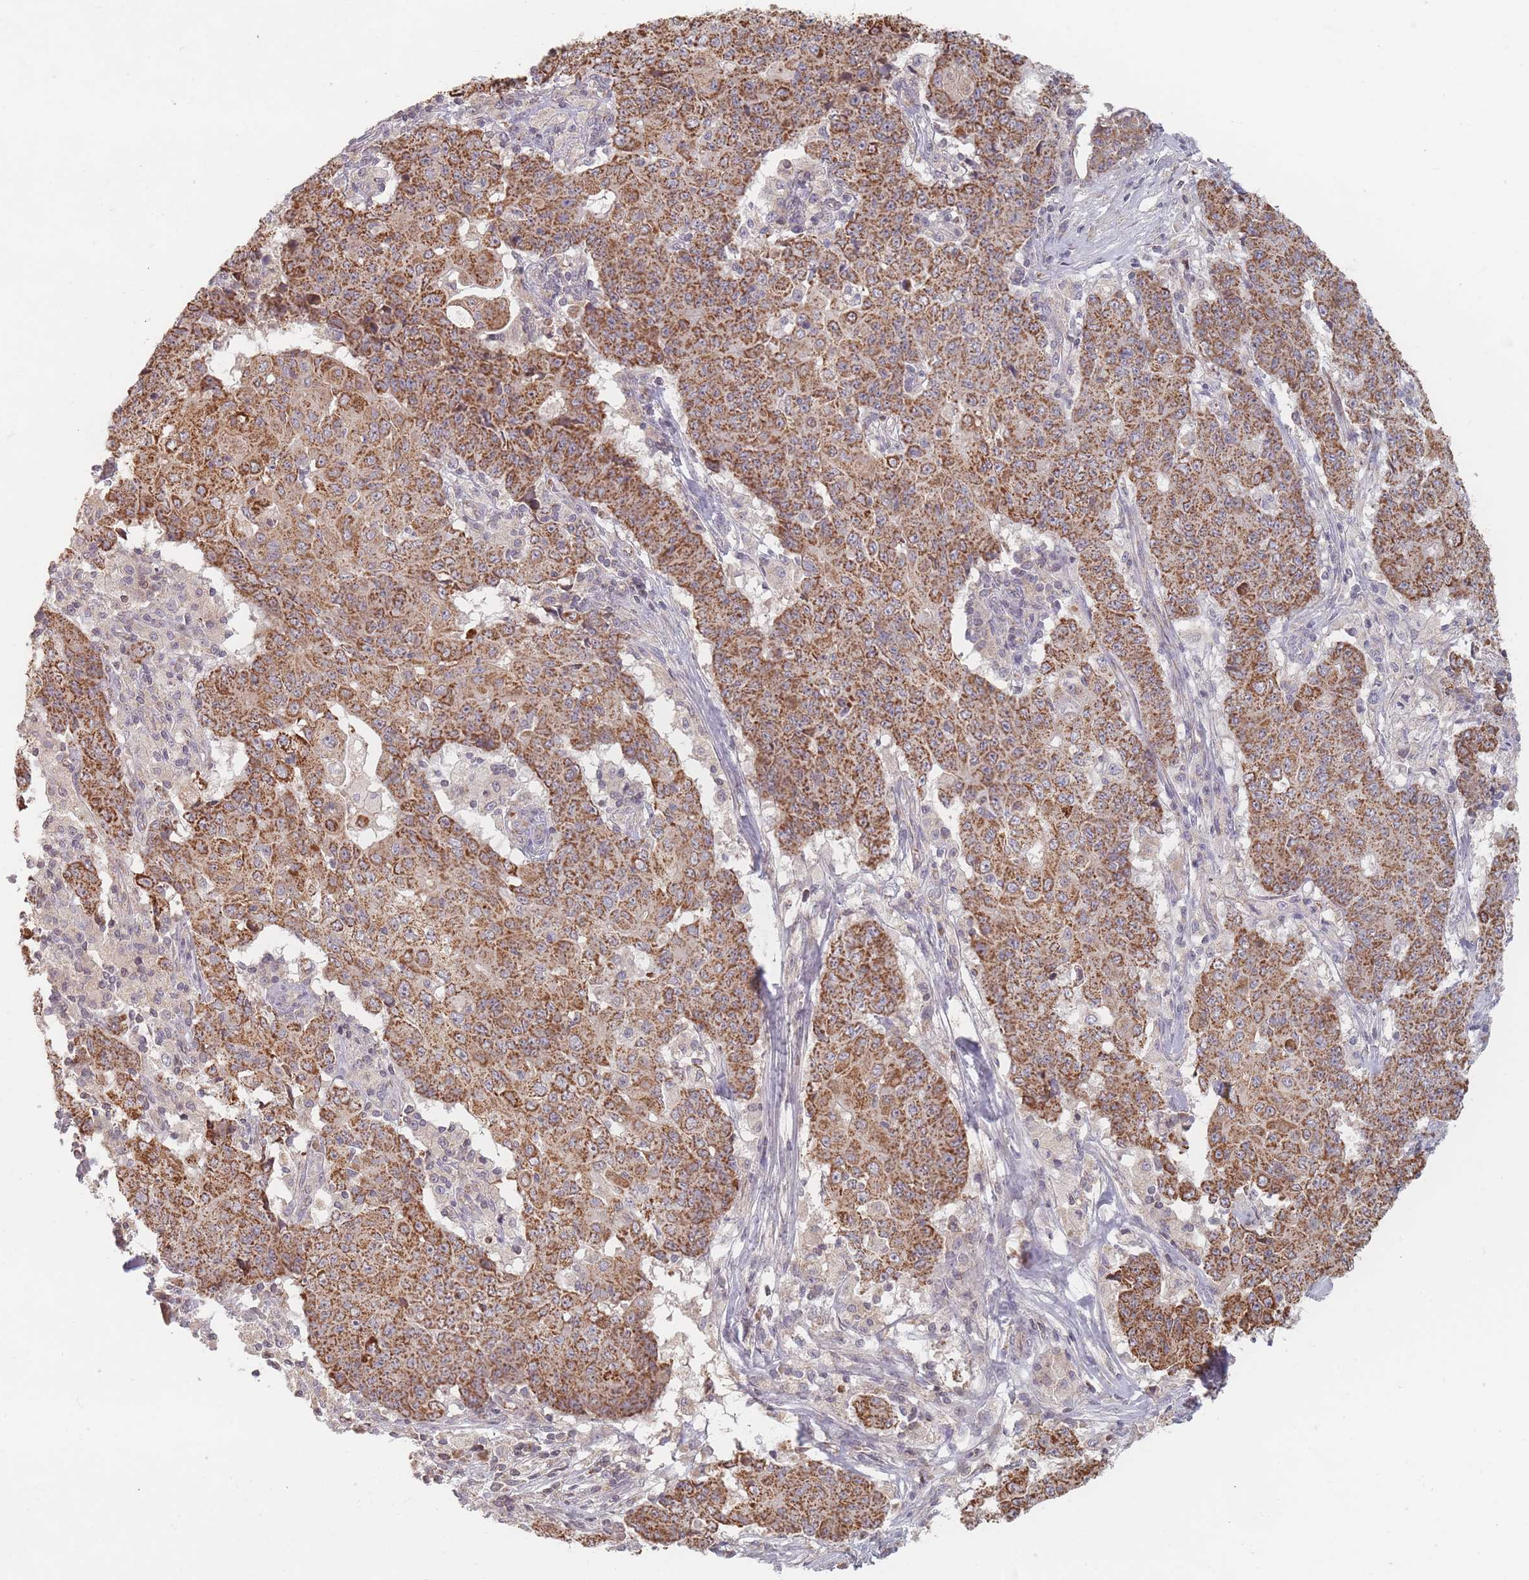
{"staining": {"intensity": "moderate", "quantity": ">75%", "location": "cytoplasmic/membranous"}, "tissue": "ovarian cancer", "cell_type": "Tumor cells", "image_type": "cancer", "snomed": [{"axis": "morphology", "description": "Carcinoma, endometroid"}, {"axis": "topography", "description": "Ovary"}], "caption": "Immunohistochemistry (IHC) of ovarian endometroid carcinoma reveals medium levels of moderate cytoplasmic/membranous expression in approximately >75% of tumor cells. (Stains: DAB (3,3'-diaminobenzidine) in brown, nuclei in blue, Microscopy: brightfield microscopy at high magnification).", "gene": "OR2M4", "patient": {"sex": "female", "age": 42}}